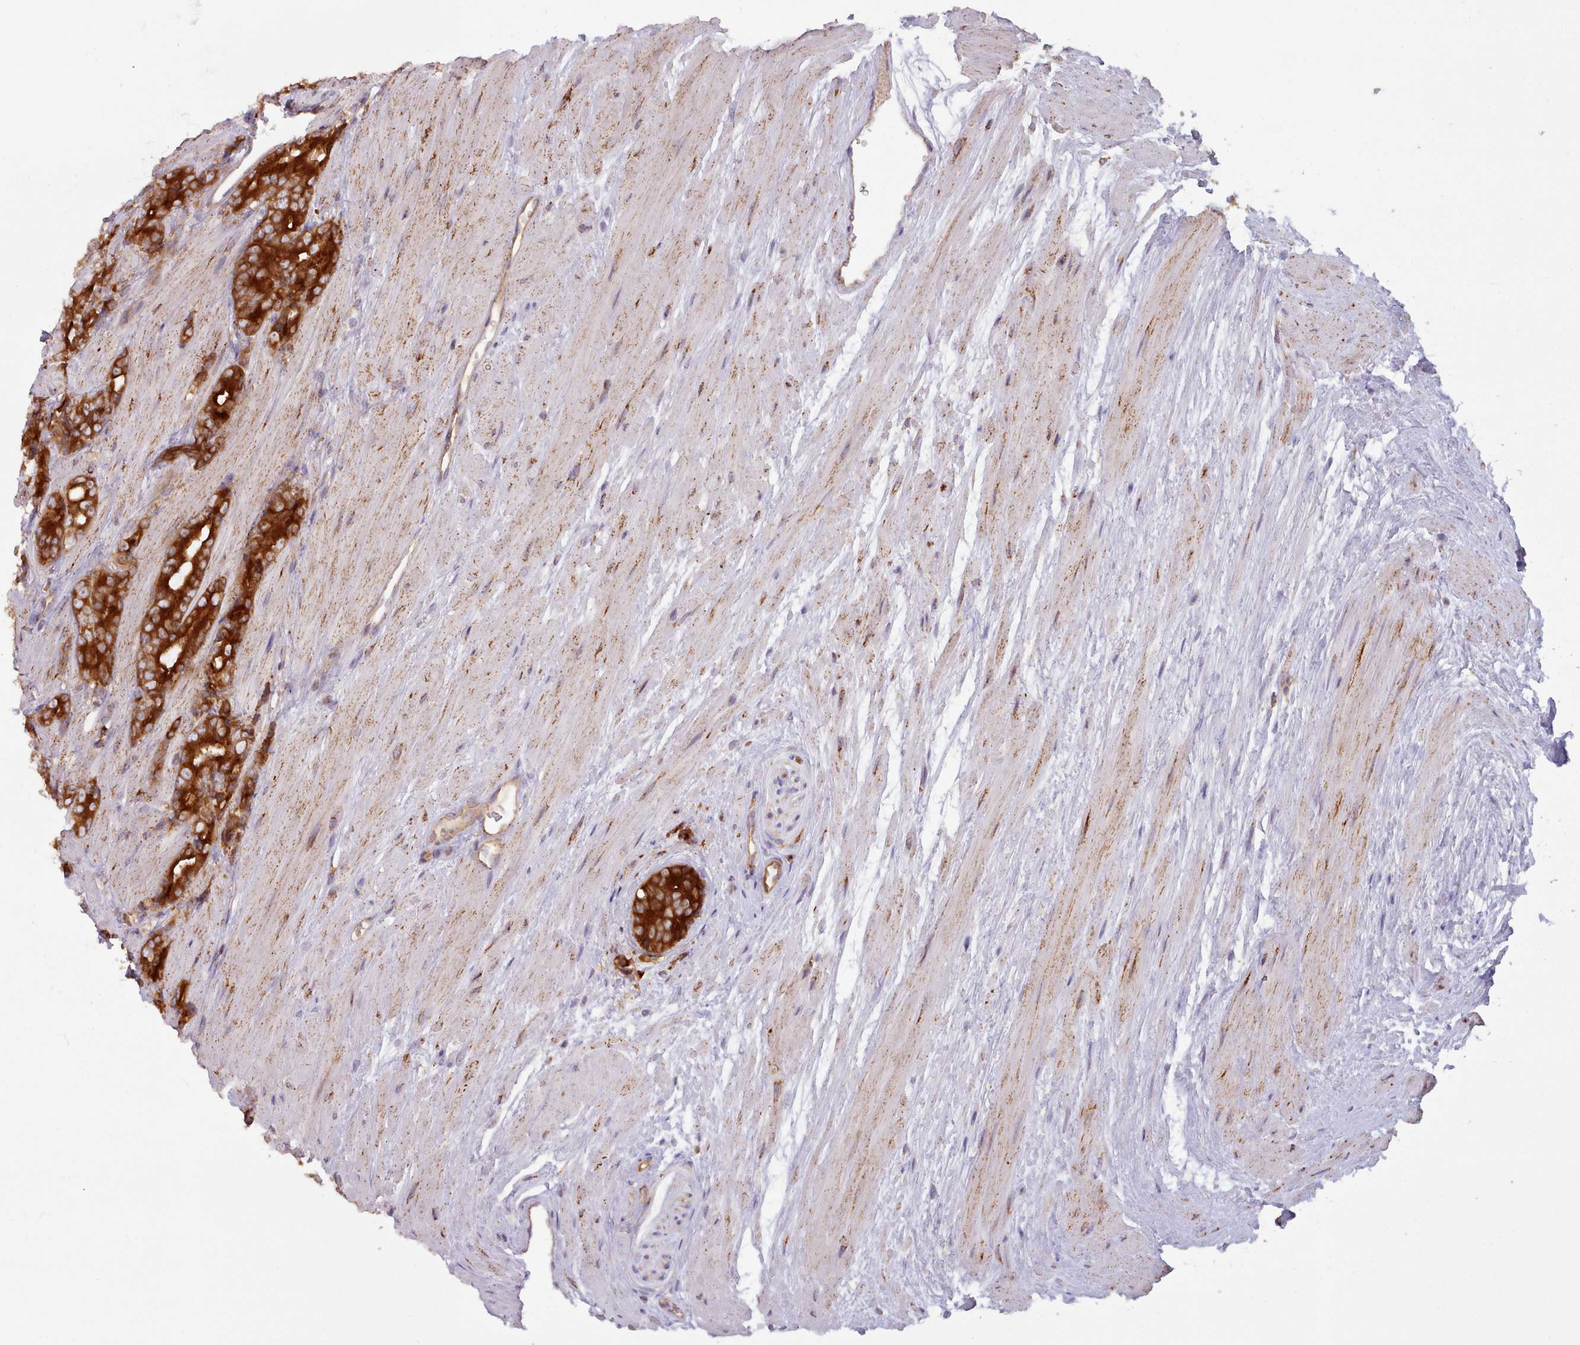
{"staining": {"intensity": "strong", "quantity": ">75%", "location": "cytoplasmic/membranous"}, "tissue": "prostate cancer", "cell_type": "Tumor cells", "image_type": "cancer", "snomed": [{"axis": "morphology", "description": "Adenocarcinoma, High grade"}, {"axis": "topography", "description": "Prostate"}], "caption": "The photomicrograph exhibits staining of adenocarcinoma (high-grade) (prostate), revealing strong cytoplasmic/membranous protein staining (brown color) within tumor cells. The staining is performed using DAB (3,3'-diaminobenzidine) brown chromogen to label protein expression. The nuclei are counter-stained blue using hematoxylin.", "gene": "CRYBG1", "patient": {"sex": "male", "age": 62}}